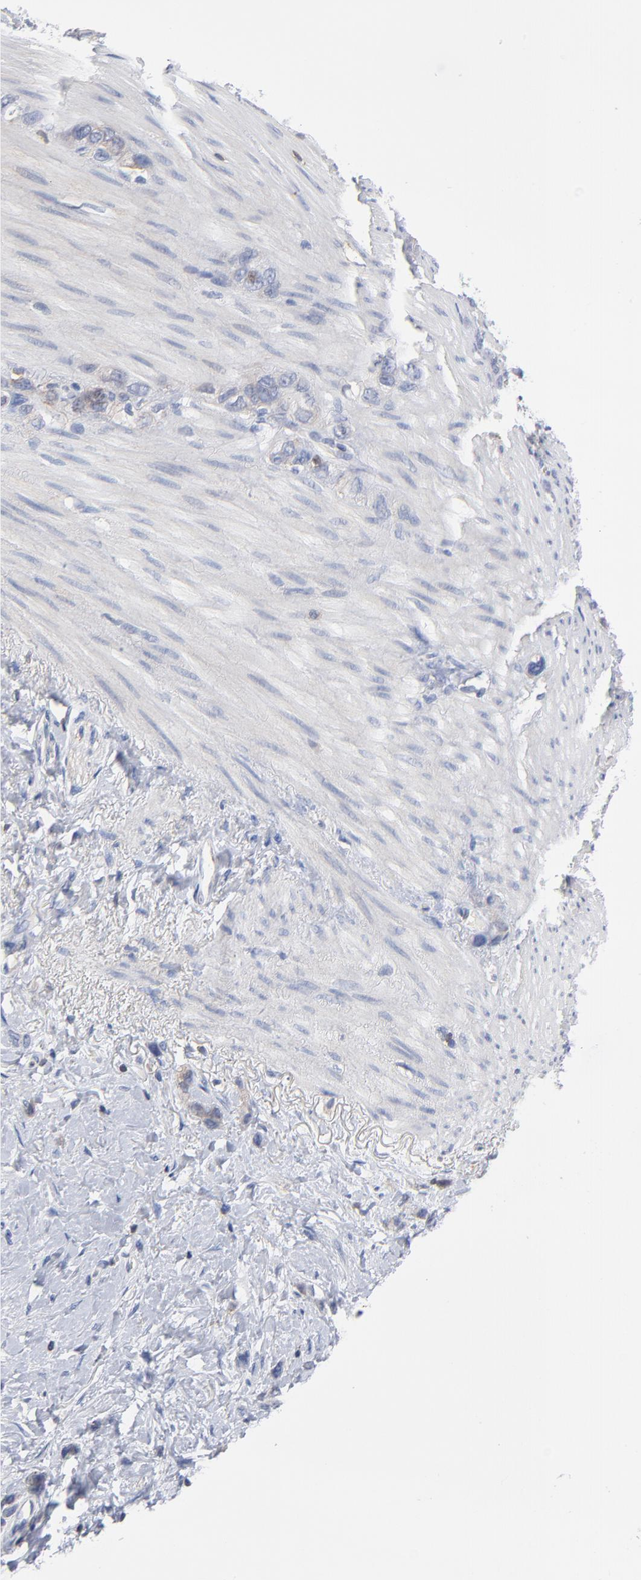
{"staining": {"intensity": "weak", "quantity": "<25%", "location": "cytoplasmic/membranous"}, "tissue": "stomach cancer", "cell_type": "Tumor cells", "image_type": "cancer", "snomed": [{"axis": "morphology", "description": "Normal tissue, NOS"}, {"axis": "morphology", "description": "Adenocarcinoma, NOS"}, {"axis": "morphology", "description": "Adenocarcinoma, High grade"}, {"axis": "topography", "description": "Stomach, upper"}, {"axis": "topography", "description": "Stomach"}], "caption": "Stomach adenocarcinoma stained for a protein using immunohistochemistry (IHC) exhibits no positivity tumor cells.", "gene": "PDLIM2", "patient": {"sex": "female", "age": 65}}